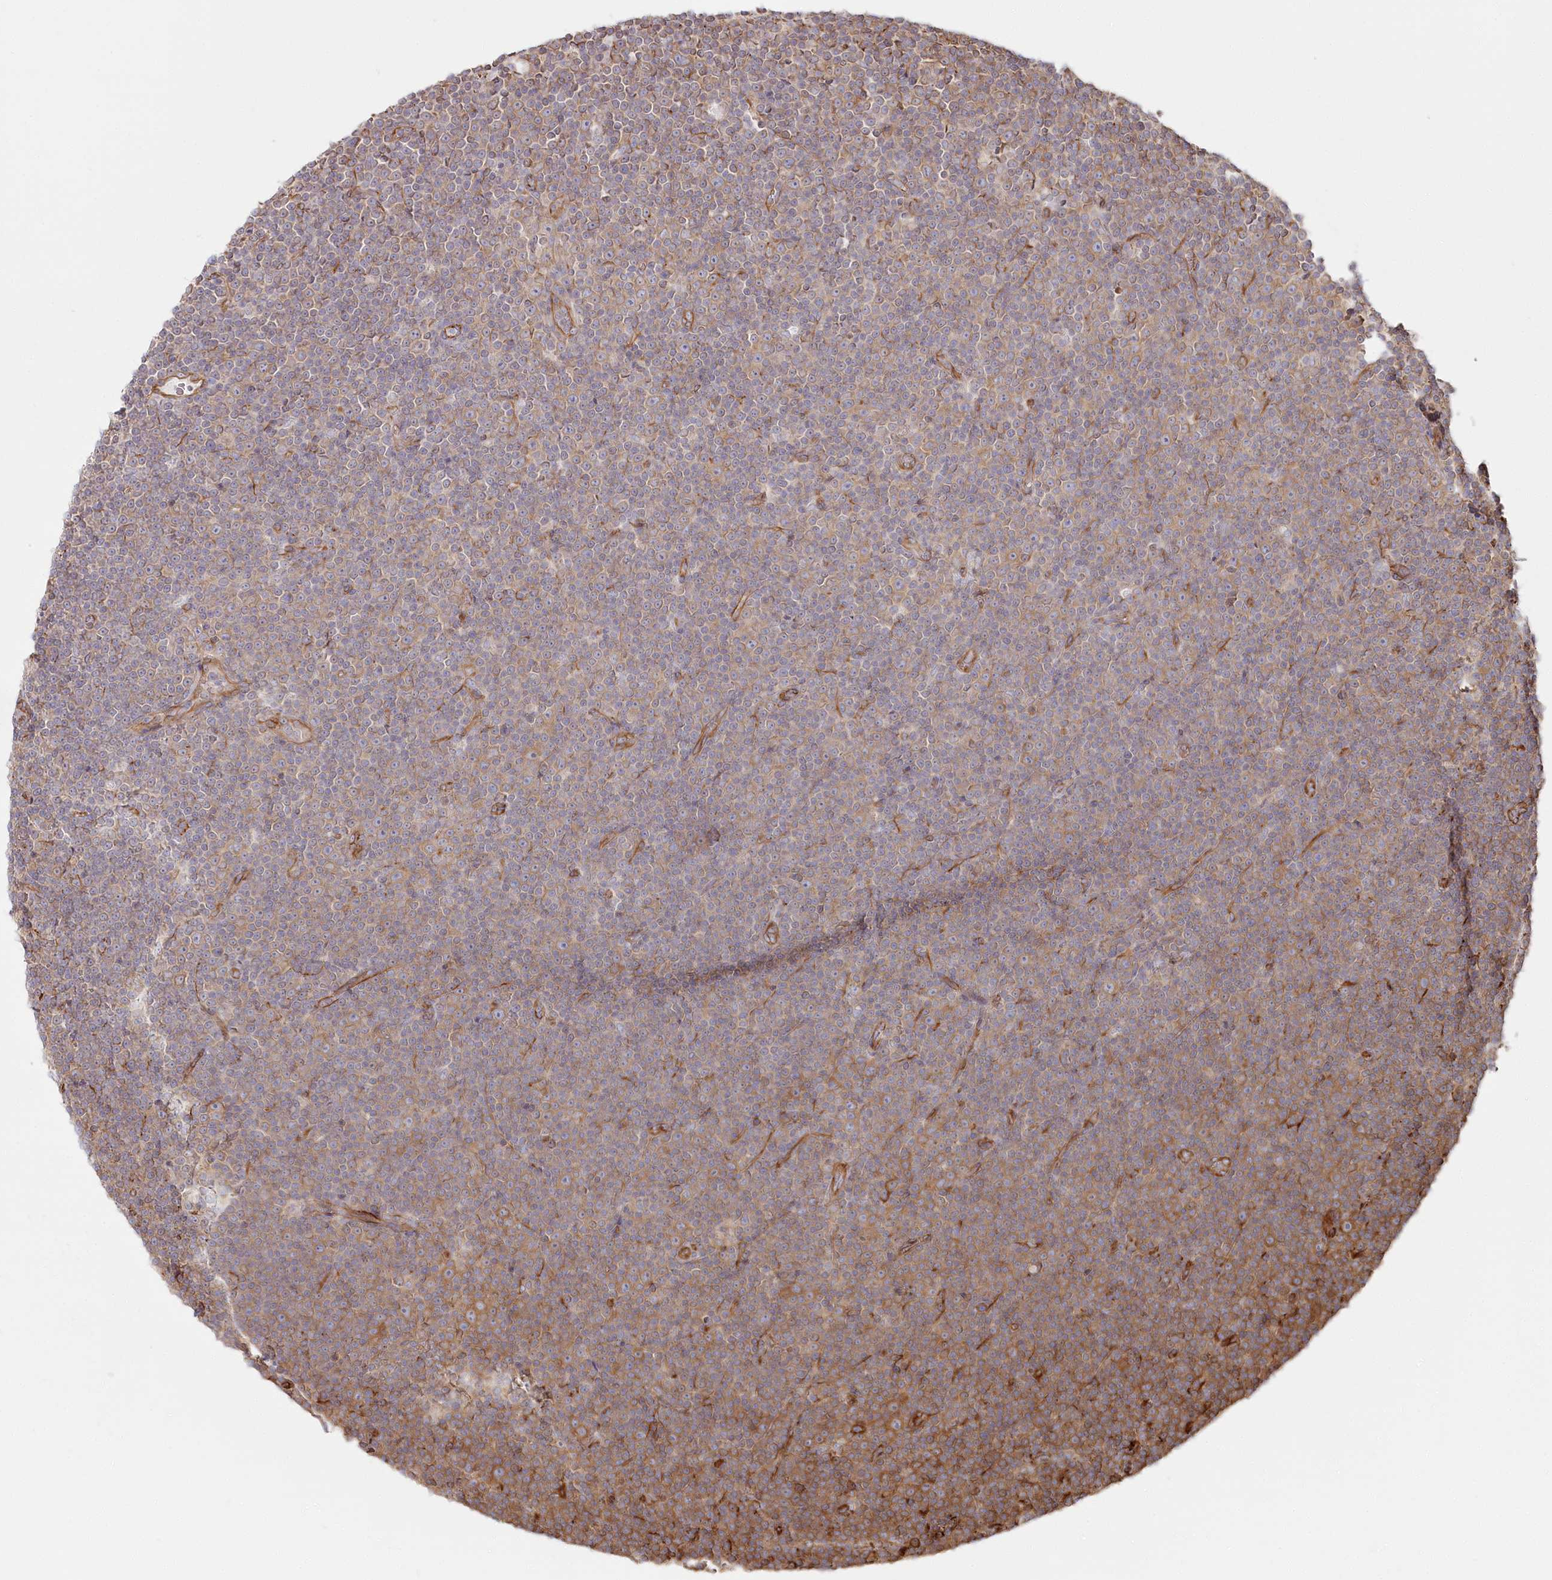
{"staining": {"intensity": "moderate", "quantity": "<25%", "location": "cytoplasmic/membranous"}, "tissue": "lymphoma", "cell_type": "Tumor cells", "image_type": "cancer", "snomed": [{"axis": "morphology", "description": "Malignant lymphoma, non-Hodgkin's type, Low grade"}, {"axis": "topography", "description": "Lymph node"}], "caption": "Protein staining of malignant lymphoma, non-Hodgkin's type (low-grade) tissue displays moderate cytoplasmic/membranous expression in about <25% of tumor cells. Using DAB (brown) and hematoxylin (blue) stains, captured at high magnification using brightfield microscopy.", "gene": "TTC1", "patient": {"sex": "female", "age": 67}}